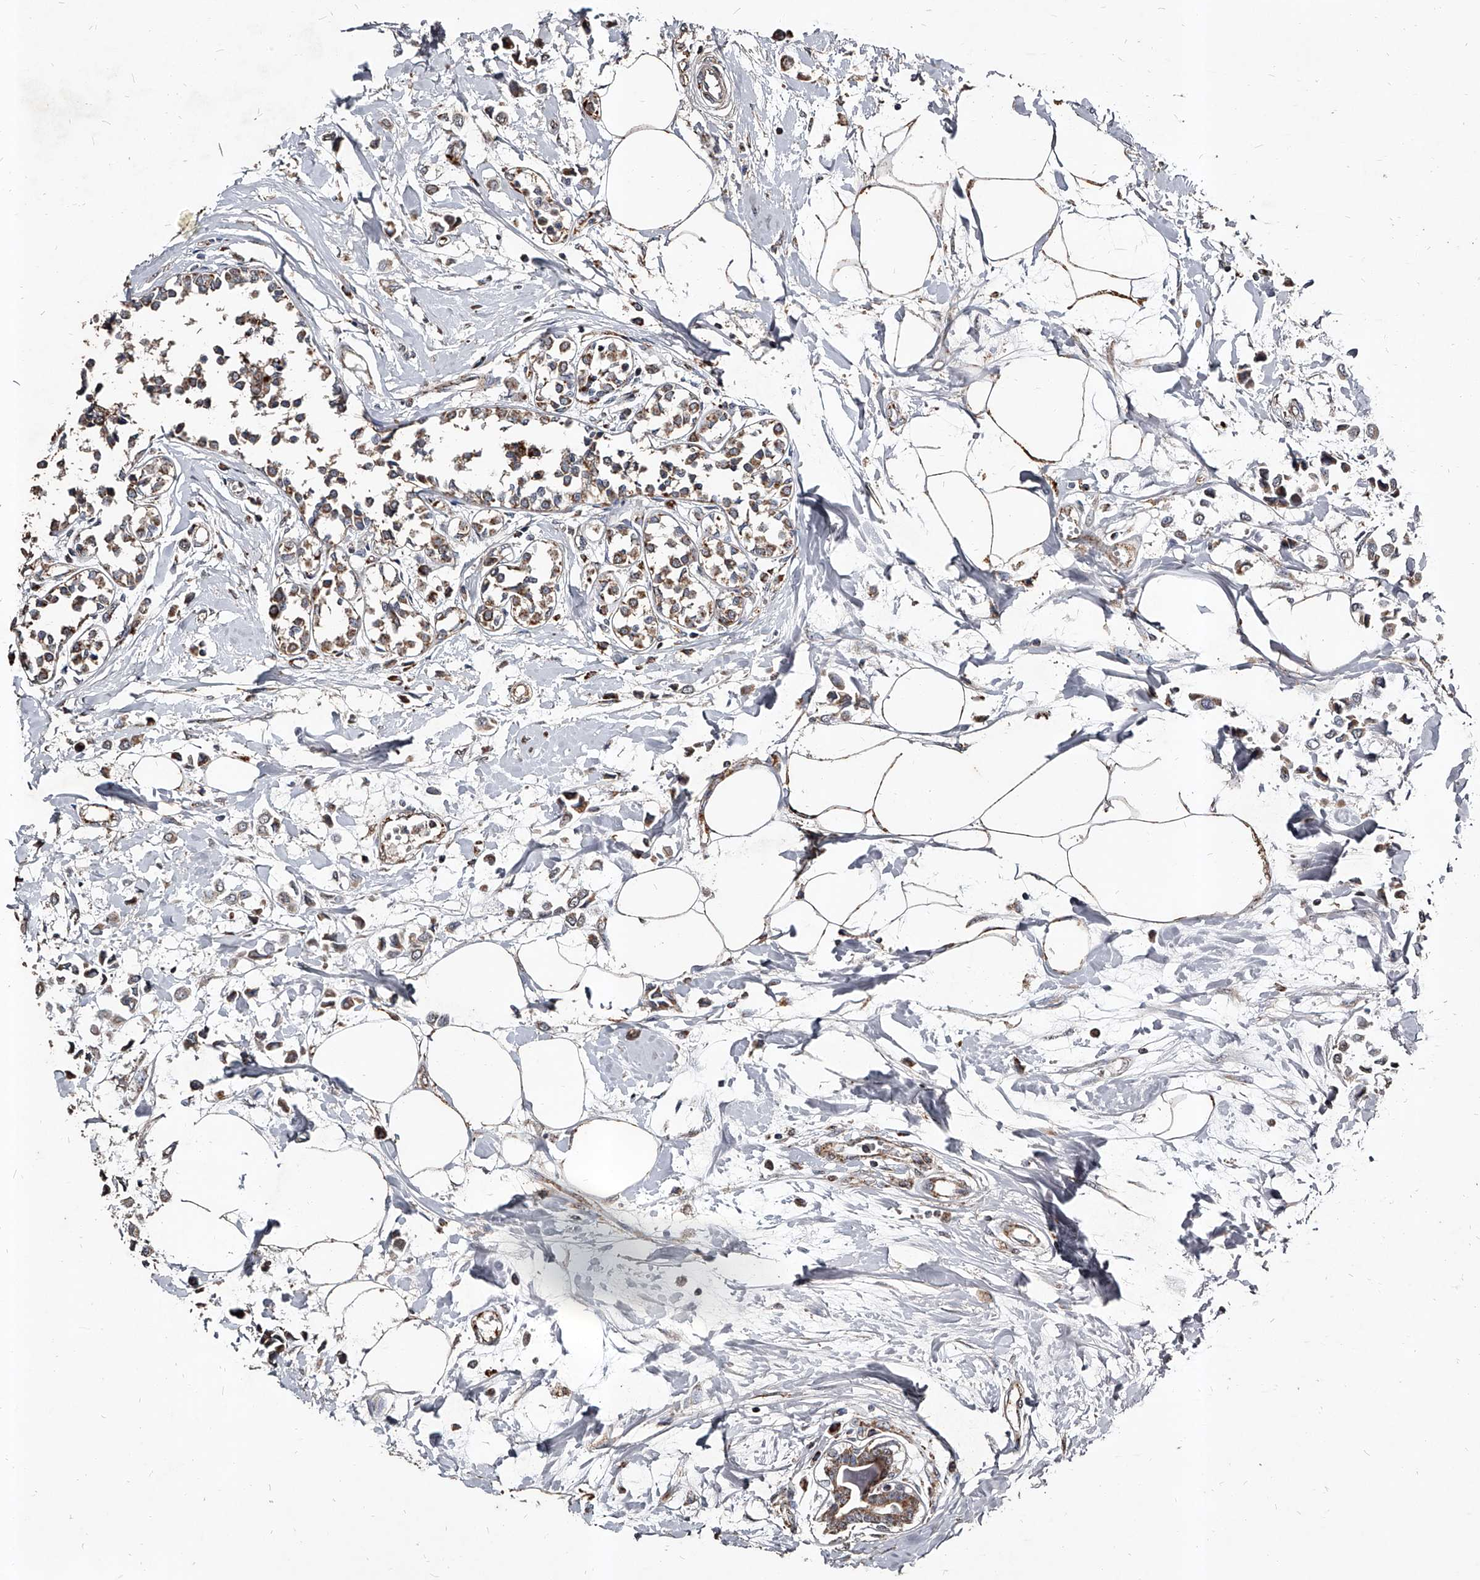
{"staining": {"intensity": "weak", "quantity": ">75%", "location": "cytoplasmic/membranous"}, "tissue": "breast cancer", "cell_type": "Tumor cells", "image_type": "cancer", "snomed": [{"axis": "morphology", "description": "Lobular carcinoma"}, {"axis": "topography", "description": "Breast"}], "caption": "Human lobular carcinoma (breast) stained for a protein (brown) displays weak cytoplasmic/membranous positive expression in approximately >75% of tumor cells.", "gene": "GPR183", "patient": {"sex": "female", "age": 51}}